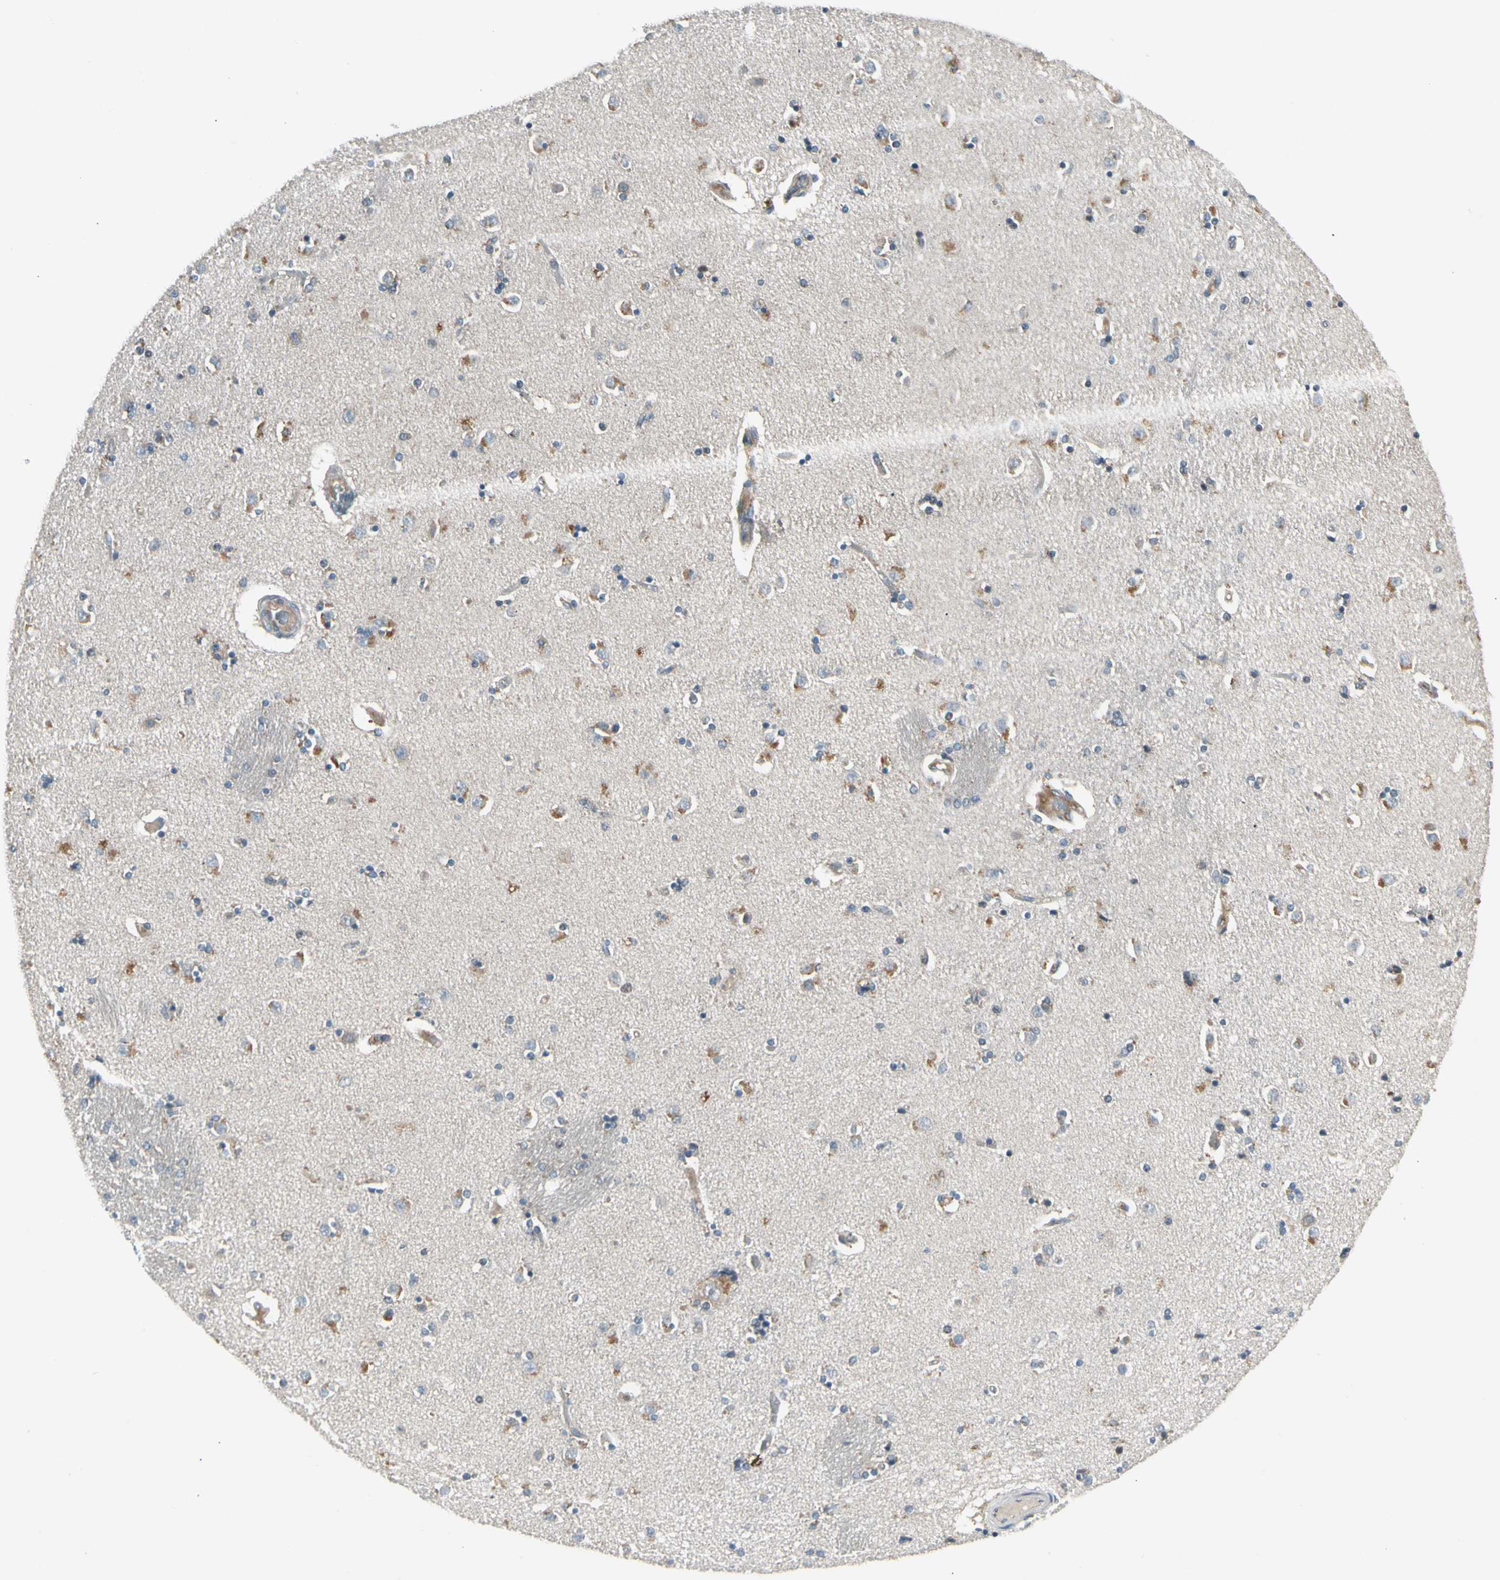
{"staining": {"intensity": "moderate", "quantity": "25%-75%", "location": "cytoplasmic/membranous"}, "tissue": "caudate", "cell_type": "Glial cells", "image_type": "normal", "snomed": [{"axis": "morphology", "description": "Normal tissue, NOS"}, {"axis": "topography", "description": "Lateral ventricle wall"}], "caption": "Immunohistochemical staining of normal human caudate reveals medium levels of moderate cytoplasmic/membranous expression in about 25%-75% of glial cells.", "gene": "PANK2", "patient": {"sex": "female", "age": 54}}